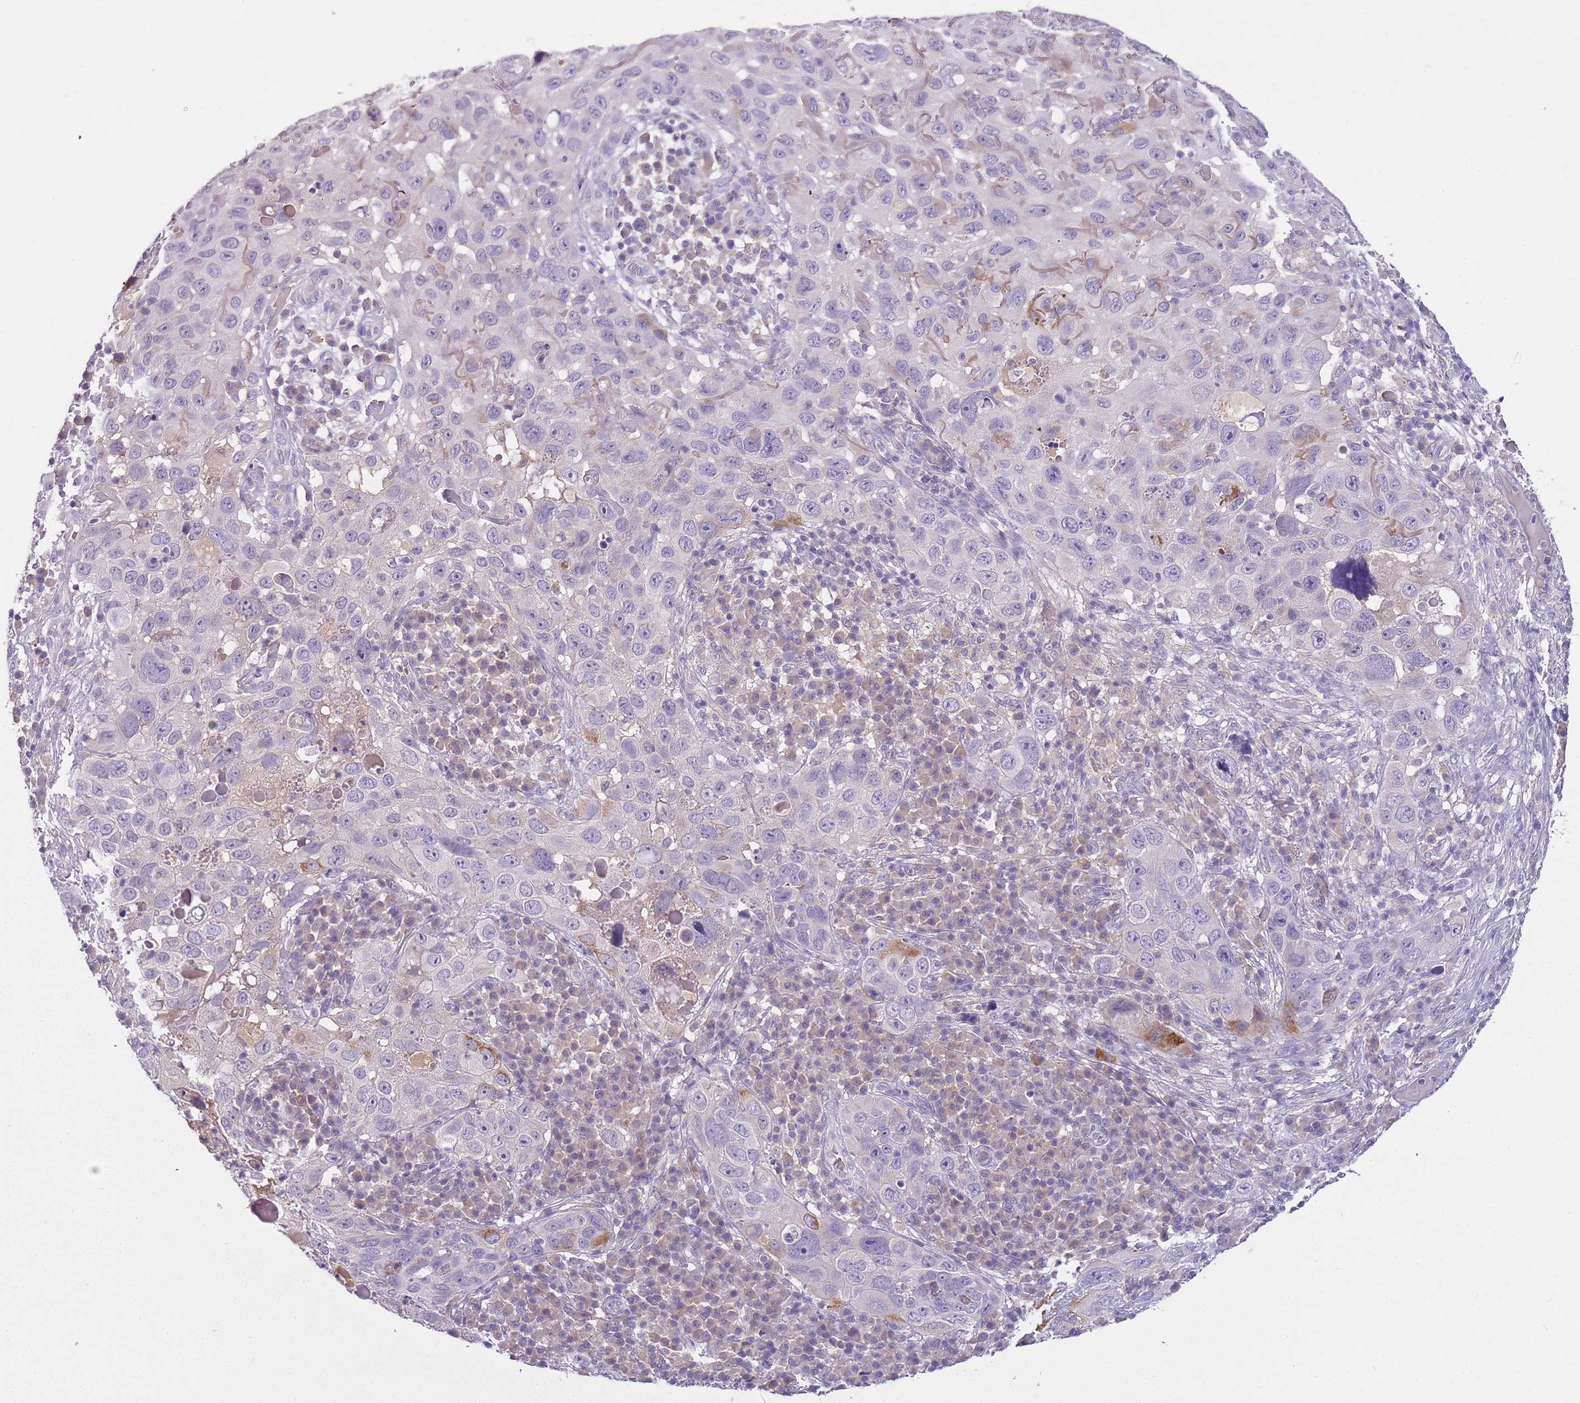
{"staining": {"intensity": "negative", "quantity": "none", "location": "none"}, "tissue": "skin cancer", "cell_type": "Tumor cells", "image_type": "cancer", "snomed": [{"axis": "morphology", "description": "Squamous cell carcinoma in situ, NOS"}, {"axis": "morphology", "description": "Squamous cell carcinoma, NOS"}, {"axis": "topography", "description": "Skin"}], "caption": "Immunohistochemical staining of skin cancer displays no significant positivity in tumor cells. Brightfield microscopy of immunohistochemistry stained with DAB (3,3'-diaminobenzidine) (brown) and hematoxylin (blue), captured at high magnification.", "gene": "CFAP73", "patient": {"sex": "male", "age": 93}}